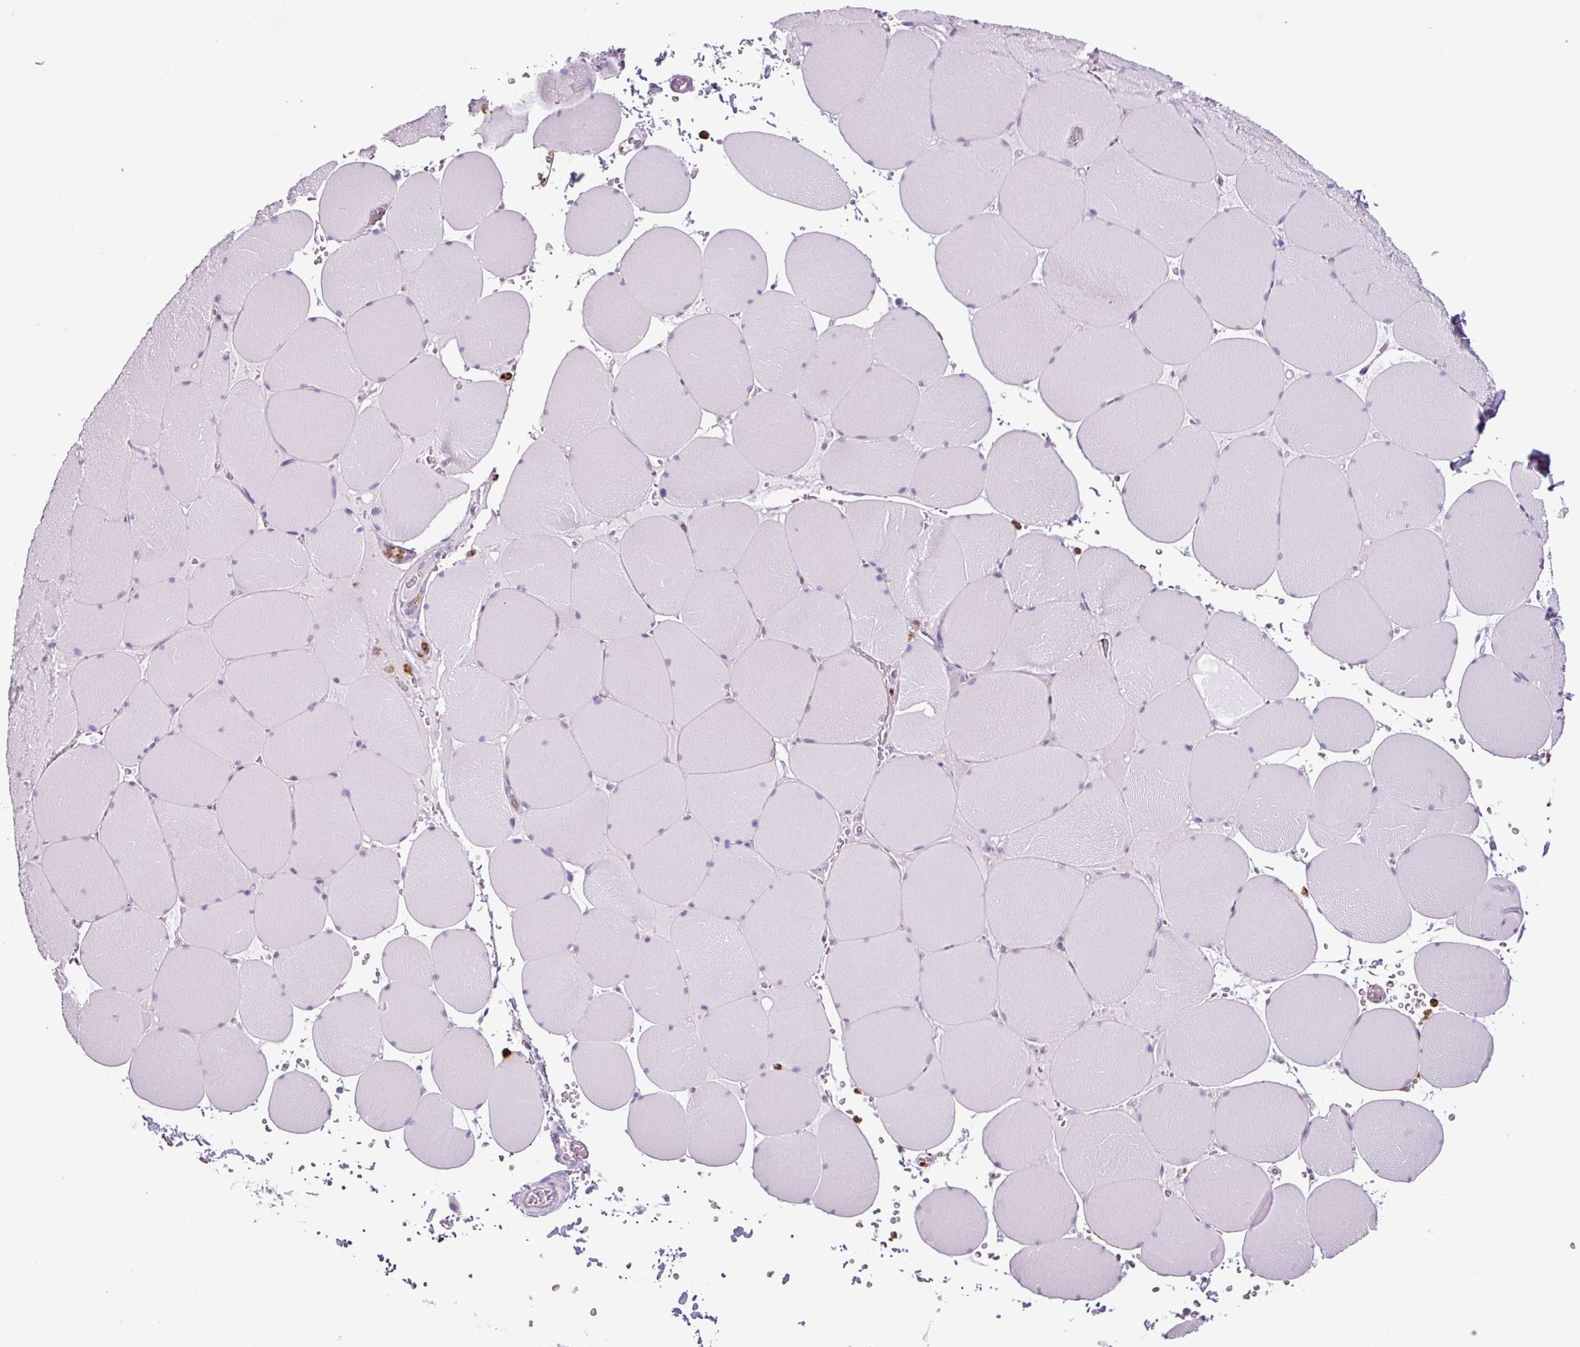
{"staining": {"intensity": "negative", "quantity": "none", "location": "none"}, "tissue": "skeletal muscle", "cell_type": "Myocytes", "image_type": "normal", "snomed": [{"axis": "morphology", "description": "Normal tissue, NOS"}, {"axis": "topography", "description": "Skeletal muscle"}, {"axis": "topography", "description": "Head-Neck"}], "caption": "Skeletal muscle was stained to show a protein in brown. There is no significant staining in myocytes.", "gene": "TMEM178A", "patient": {"sex": "male", "age": 66}}